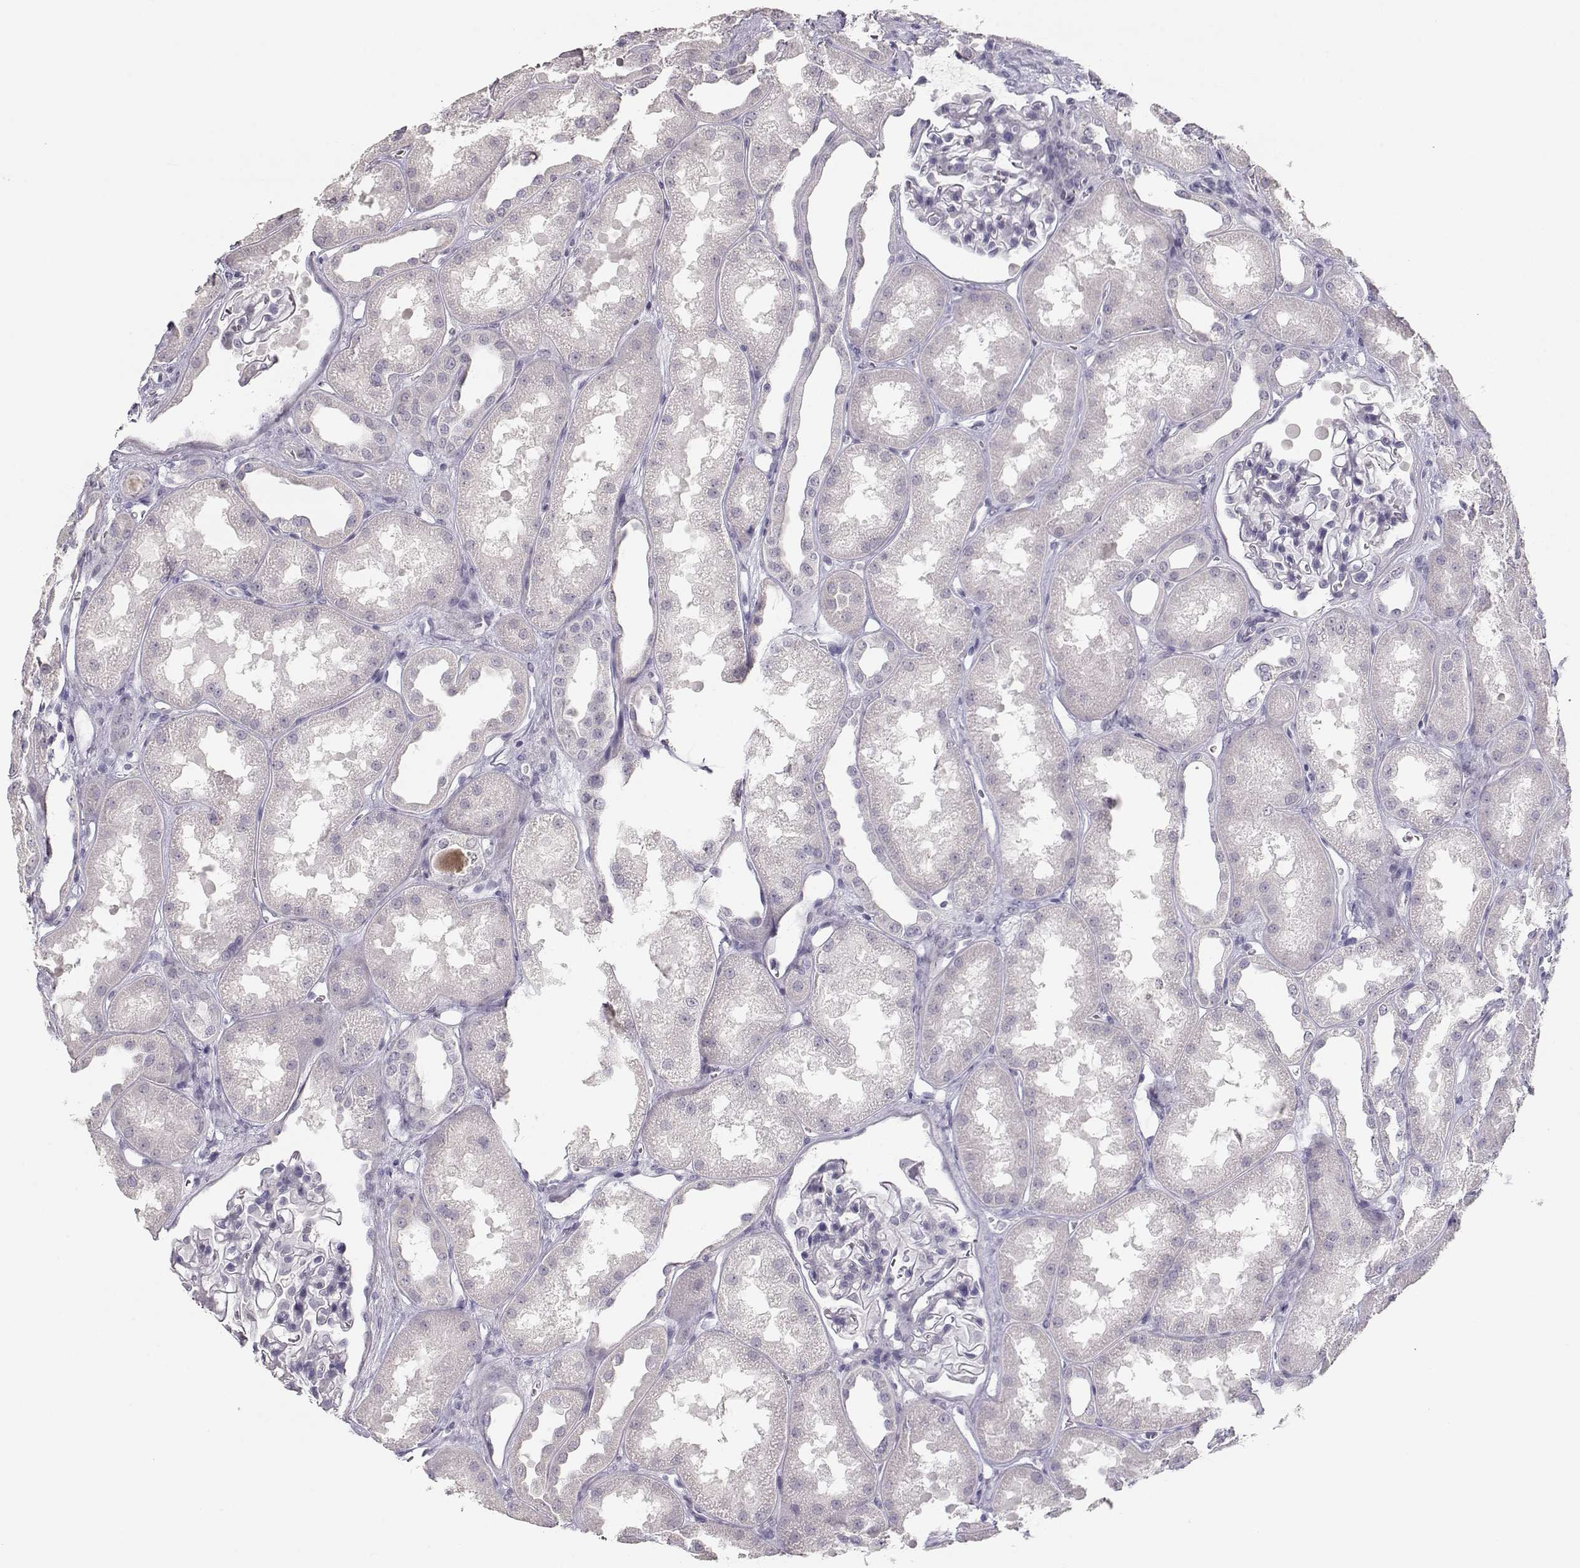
{"staining": {"intensity": "negative", "quantity": "none", "location": "none"}, "tissue": "kidney", "cell_type": "Cells in glomeruli", "image_type": "normal", "snomed": [{"axis": "morphology", "description": "Normal tissue, NOS"}, {"axis": "topography", "description": "Kidney"}], "caption": "An image of kidney stained for a protein displays no brown staining in cells in glomeruli. Nuclei are stained in blue.", "gene": "TKTL1", "patient": {"sex": "male", "age": 61}}